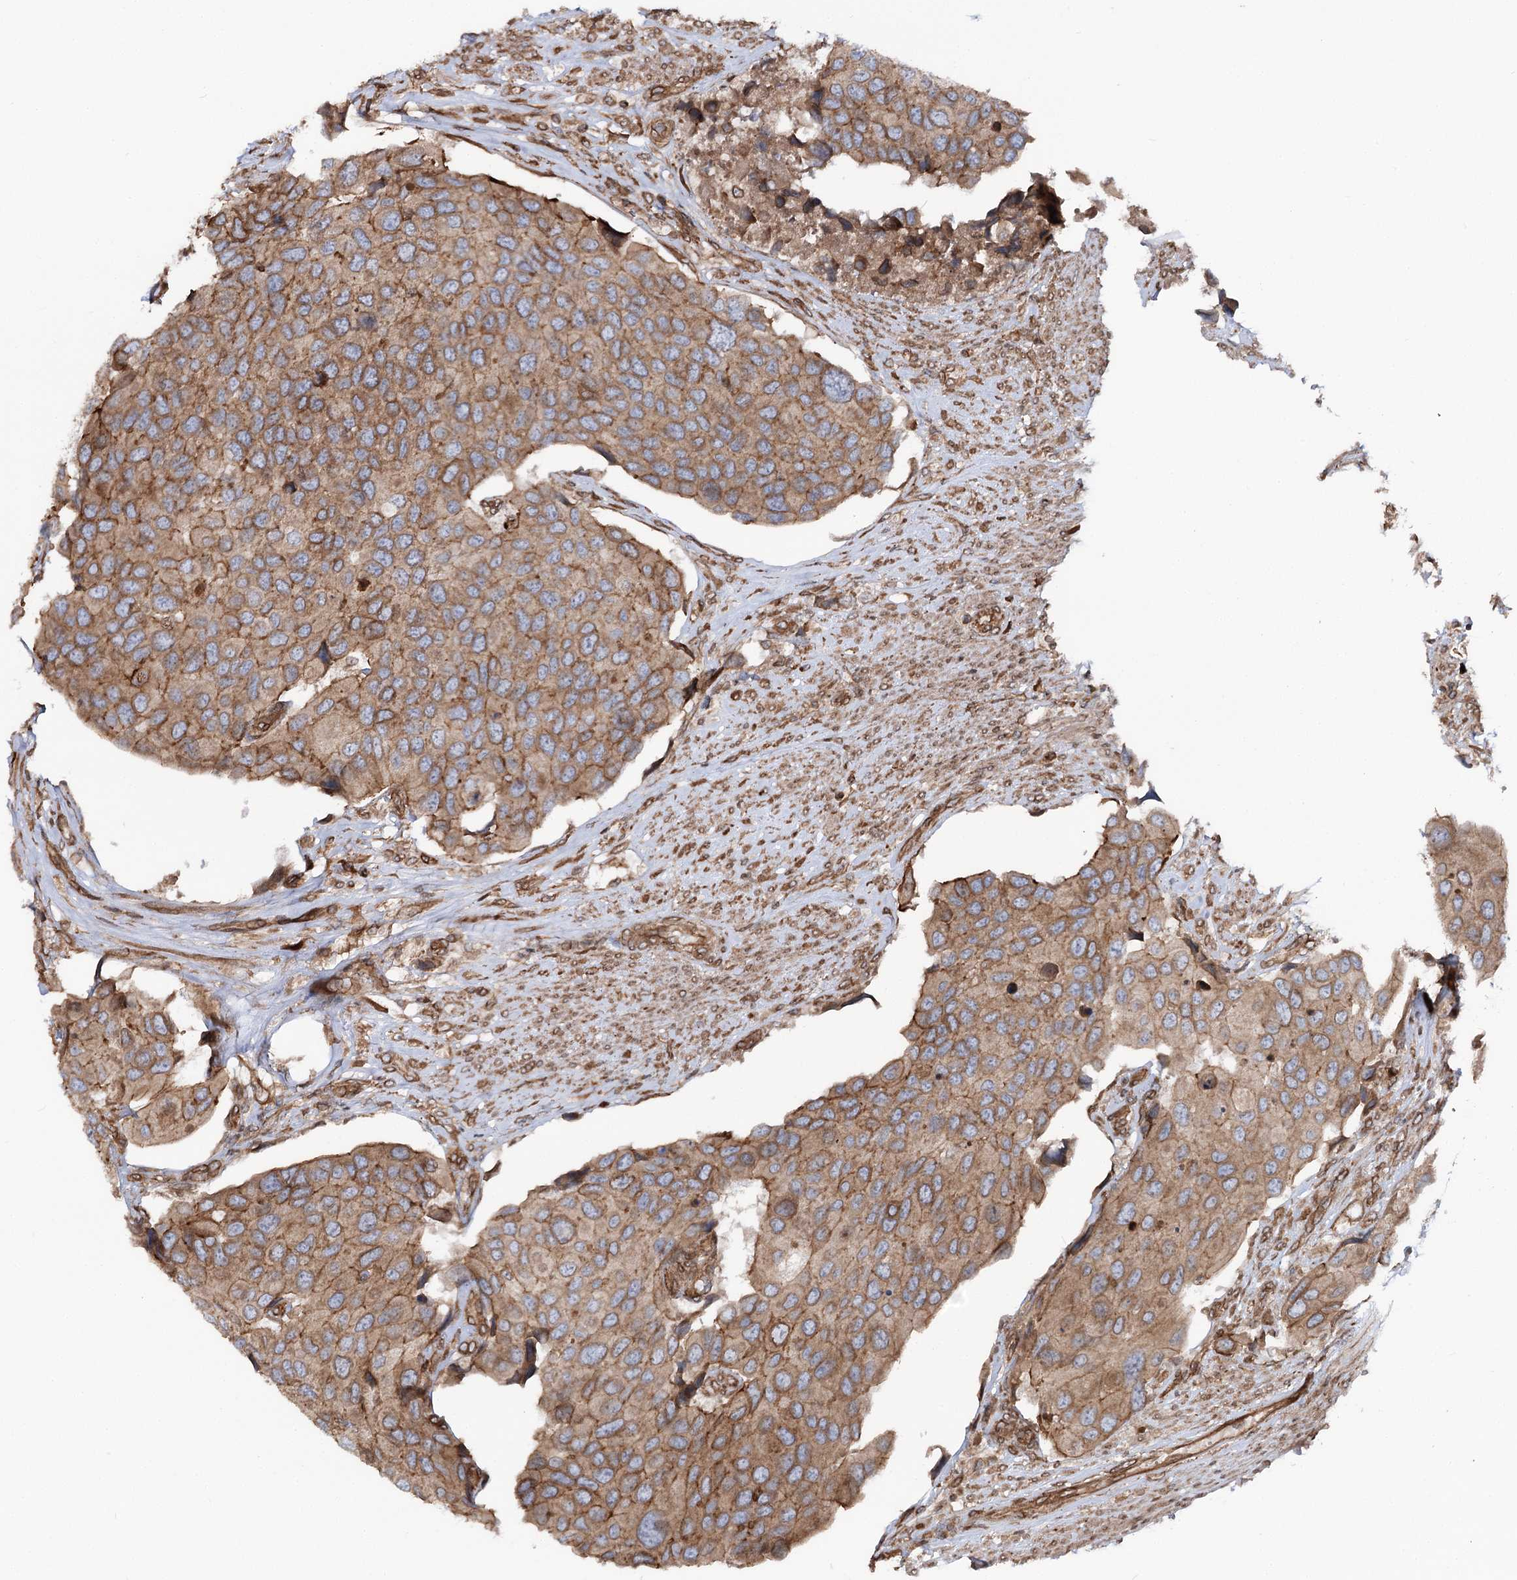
{"staining": {"intensity": "moderate", "quantity": ">75%", "location": "cytoplasmic/membranous,nuclear"}, "tissue": "urothelial cancer", "cell_type": "Tumor cells", "image_type": "cancer", "snomed": [{"axis": "morphology", "description": "Urothelial carcinoma, High grade"}, {"axis": "topography", "description": "Urinary bladder"}], "caption": "Urothelial cancer stained for a protein reveals moderate cytoplasmic/membranous and nuclear positivity in tumor cells.", "gene": "FGFR1OP2", "patient": {"sex": "male", "age": 74}}